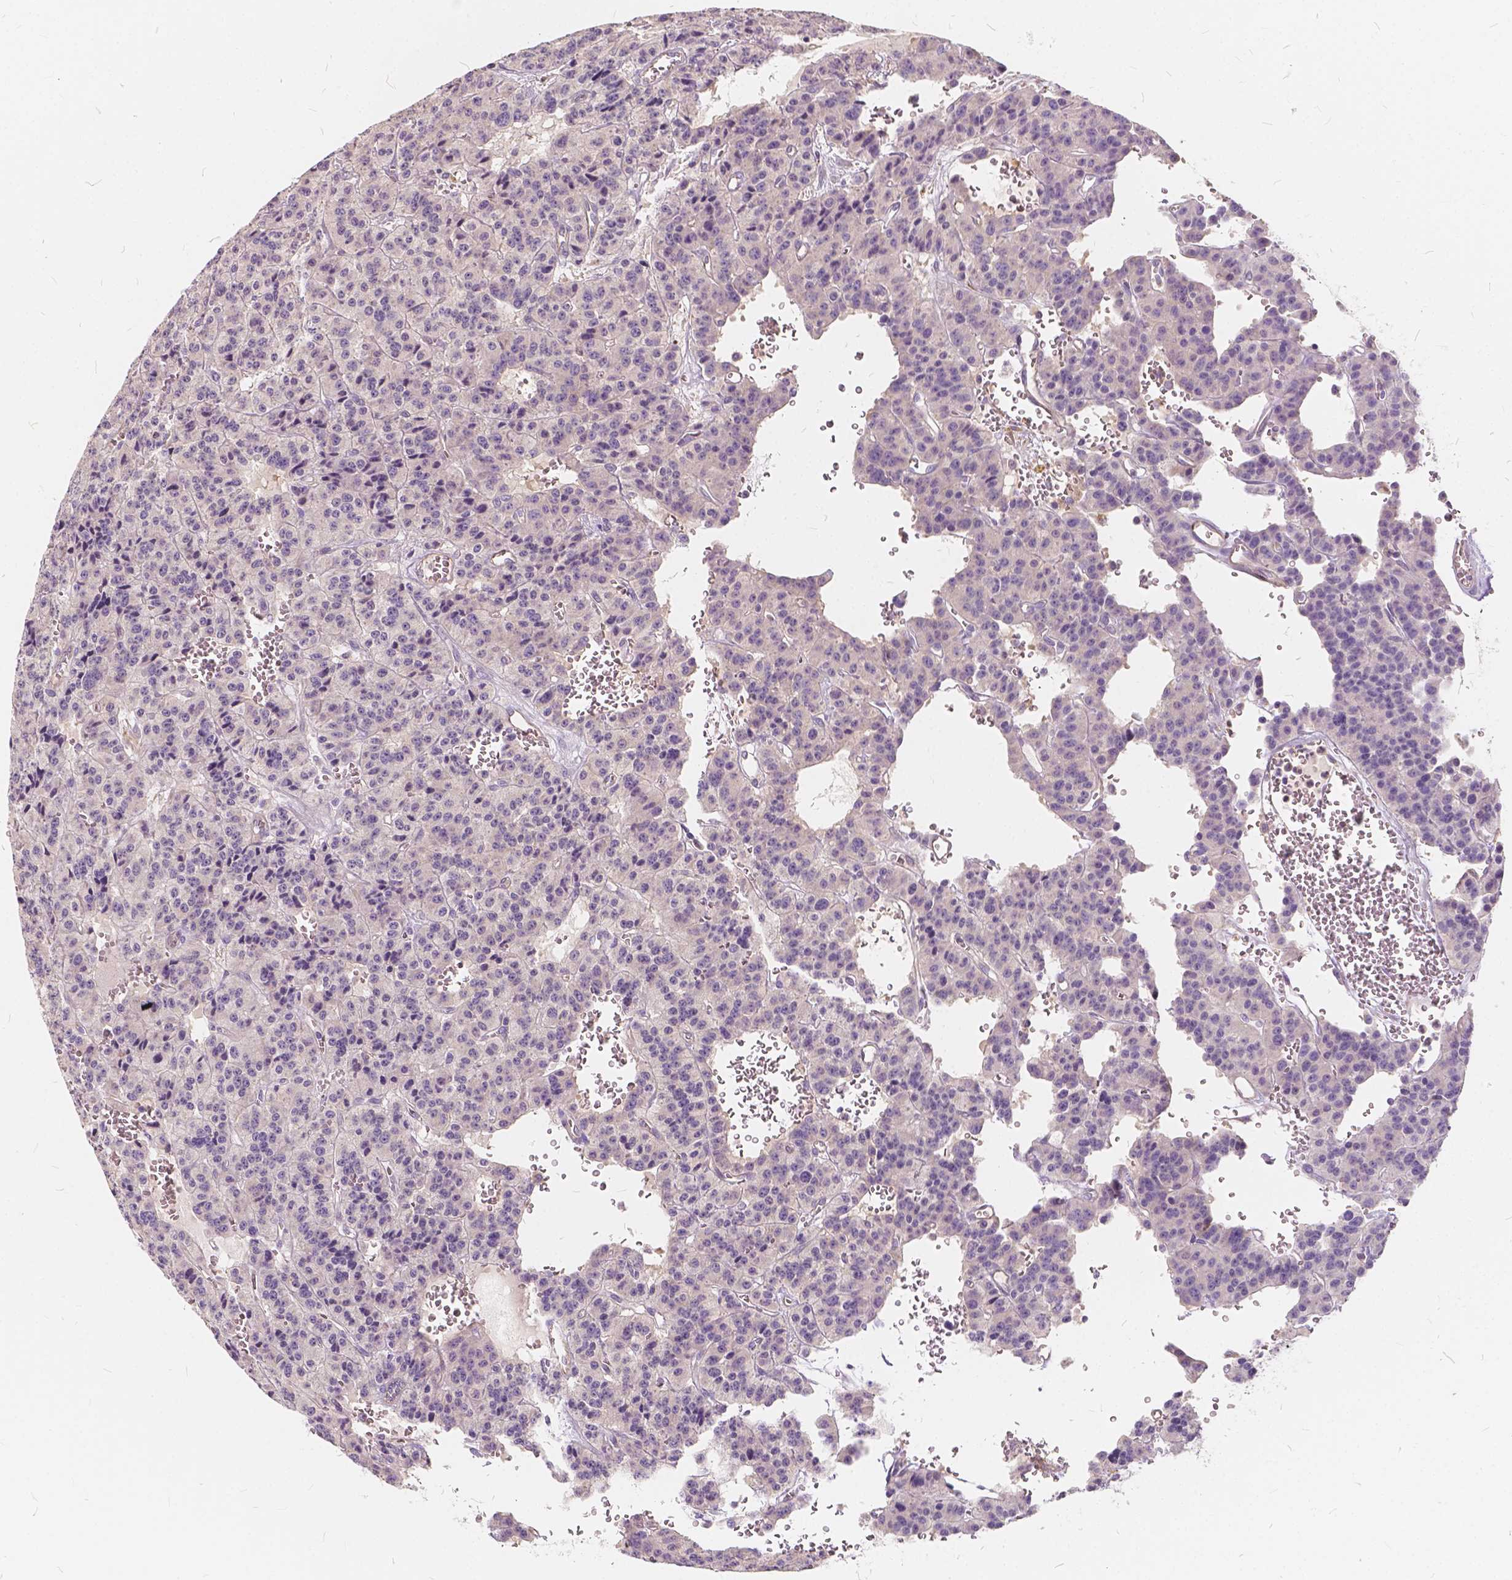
{"staining": {"intensity": "negative", "quantity": "none", "location": "none"}, "tissue": "carcinoid", "cell_type": "Tumor cells", "image_type": "cancer", "snomed": [{"axis": "morphology", "description": "Carcinoid, malignant, NOS"}, {"axis": "topography", "description": "Lung"}], "caption": "Human carcinoid (malignant) stained for a protein using immunohistochemistry (IHC) displays no staining in tumor cells.", "gene": "KIAA0513", "patient": {"sex": "female", "age": 71}}